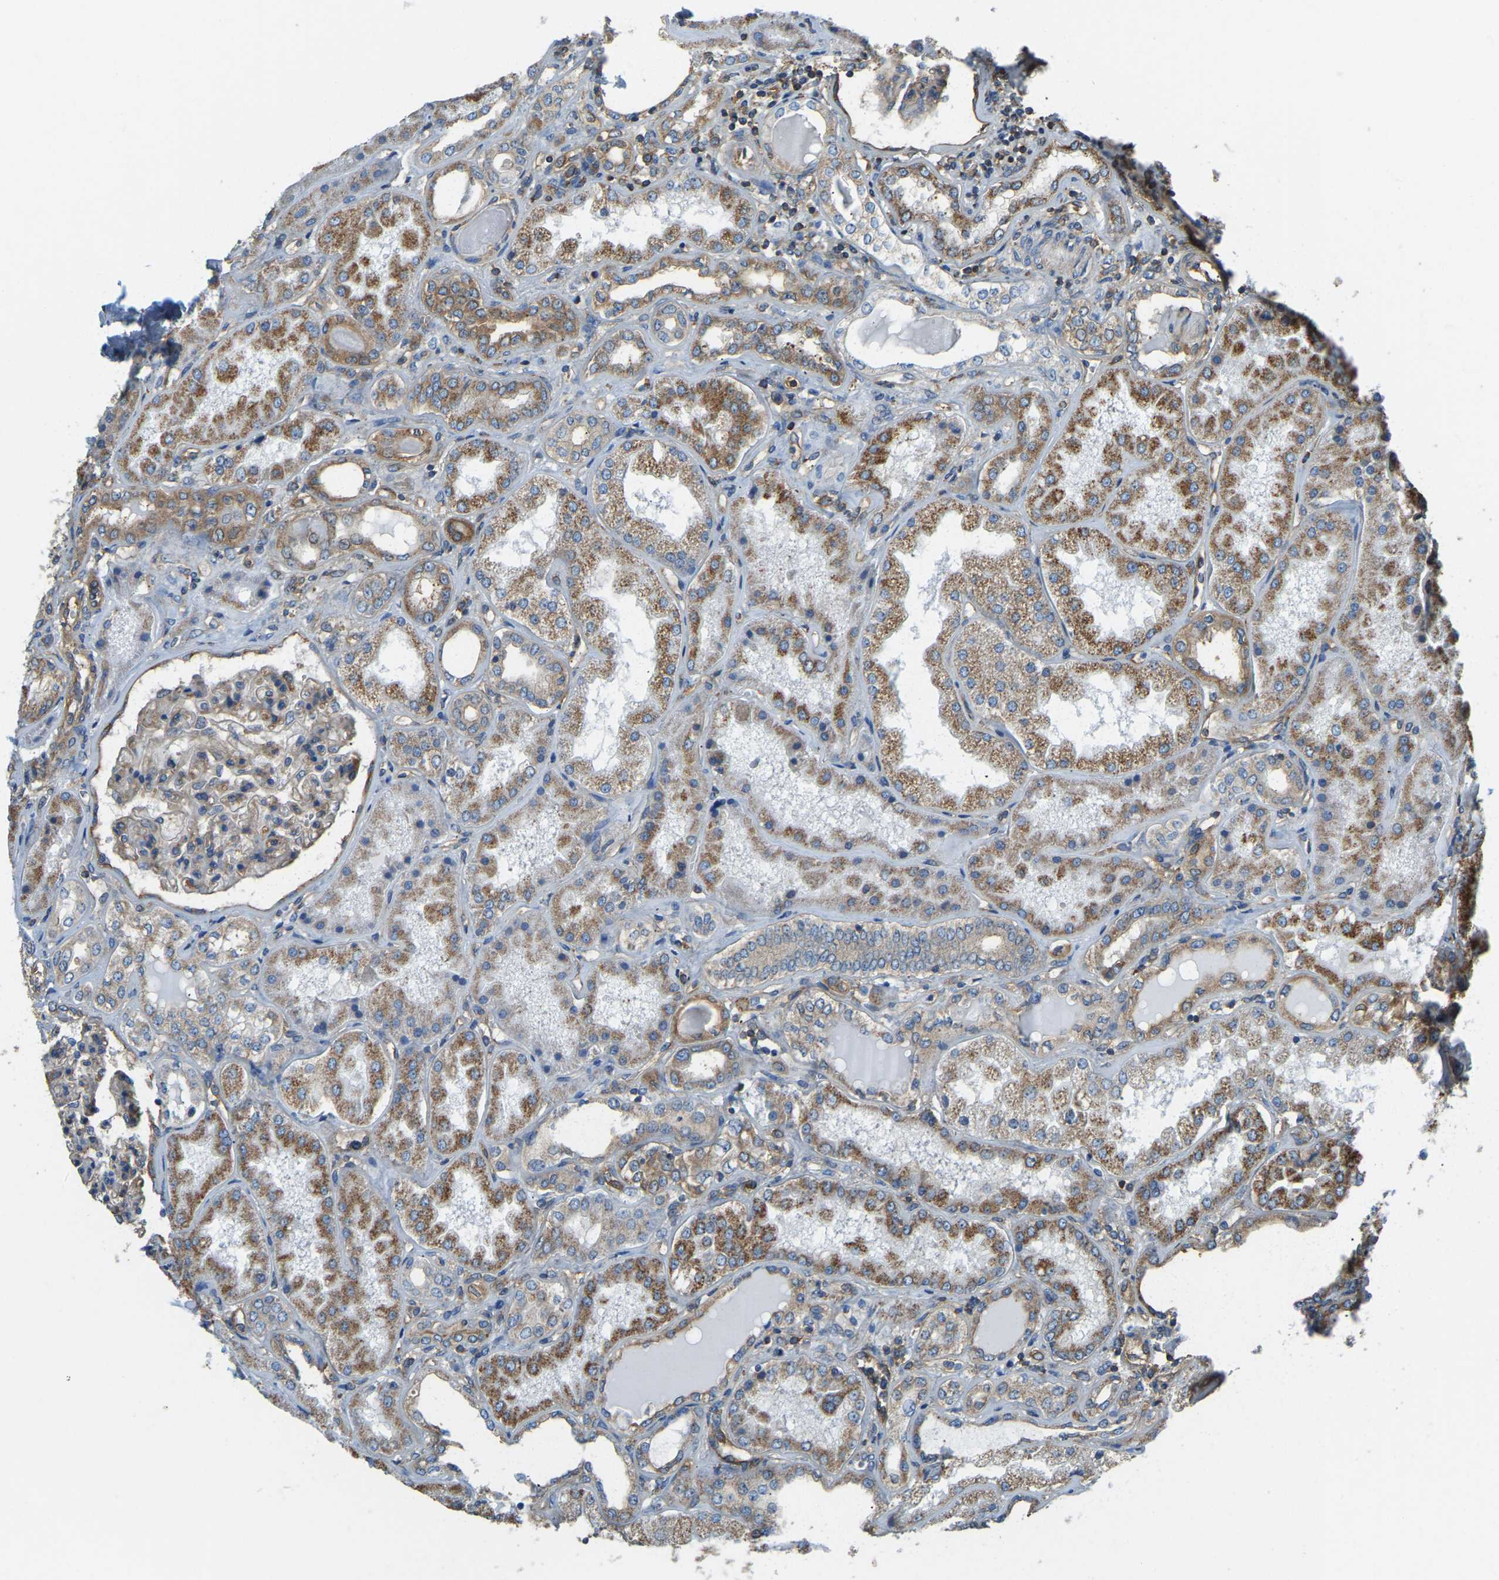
{"staining": {"intensity": "moderate", "quantity": "25%-75%", "location": "cytoplasmic/membranous"}, "tissue": "kidney", "cell_type": "Cells in glomeruli", "image_type": "normal", "snomed": [{"axis": "morphology", "description": "Normal tissue, NOS"}, {"axis": "topography", "description": "Kidney"}], "caption": "Immunohistochemistry (IHC) staining of normal kidney, which shows medium levels of moderate cytoplasmic/membranous staining in approximately 25%-75% of cells in glomeruli indicating moderate cytoplasmic/membranous protein staining. The staining was performed using DAB (brown) for protein detection and nuclei were counterstained in hematoxylin (blue).", "gene": "AHNAK", "patient": {"sex": "female", "age": 56}}